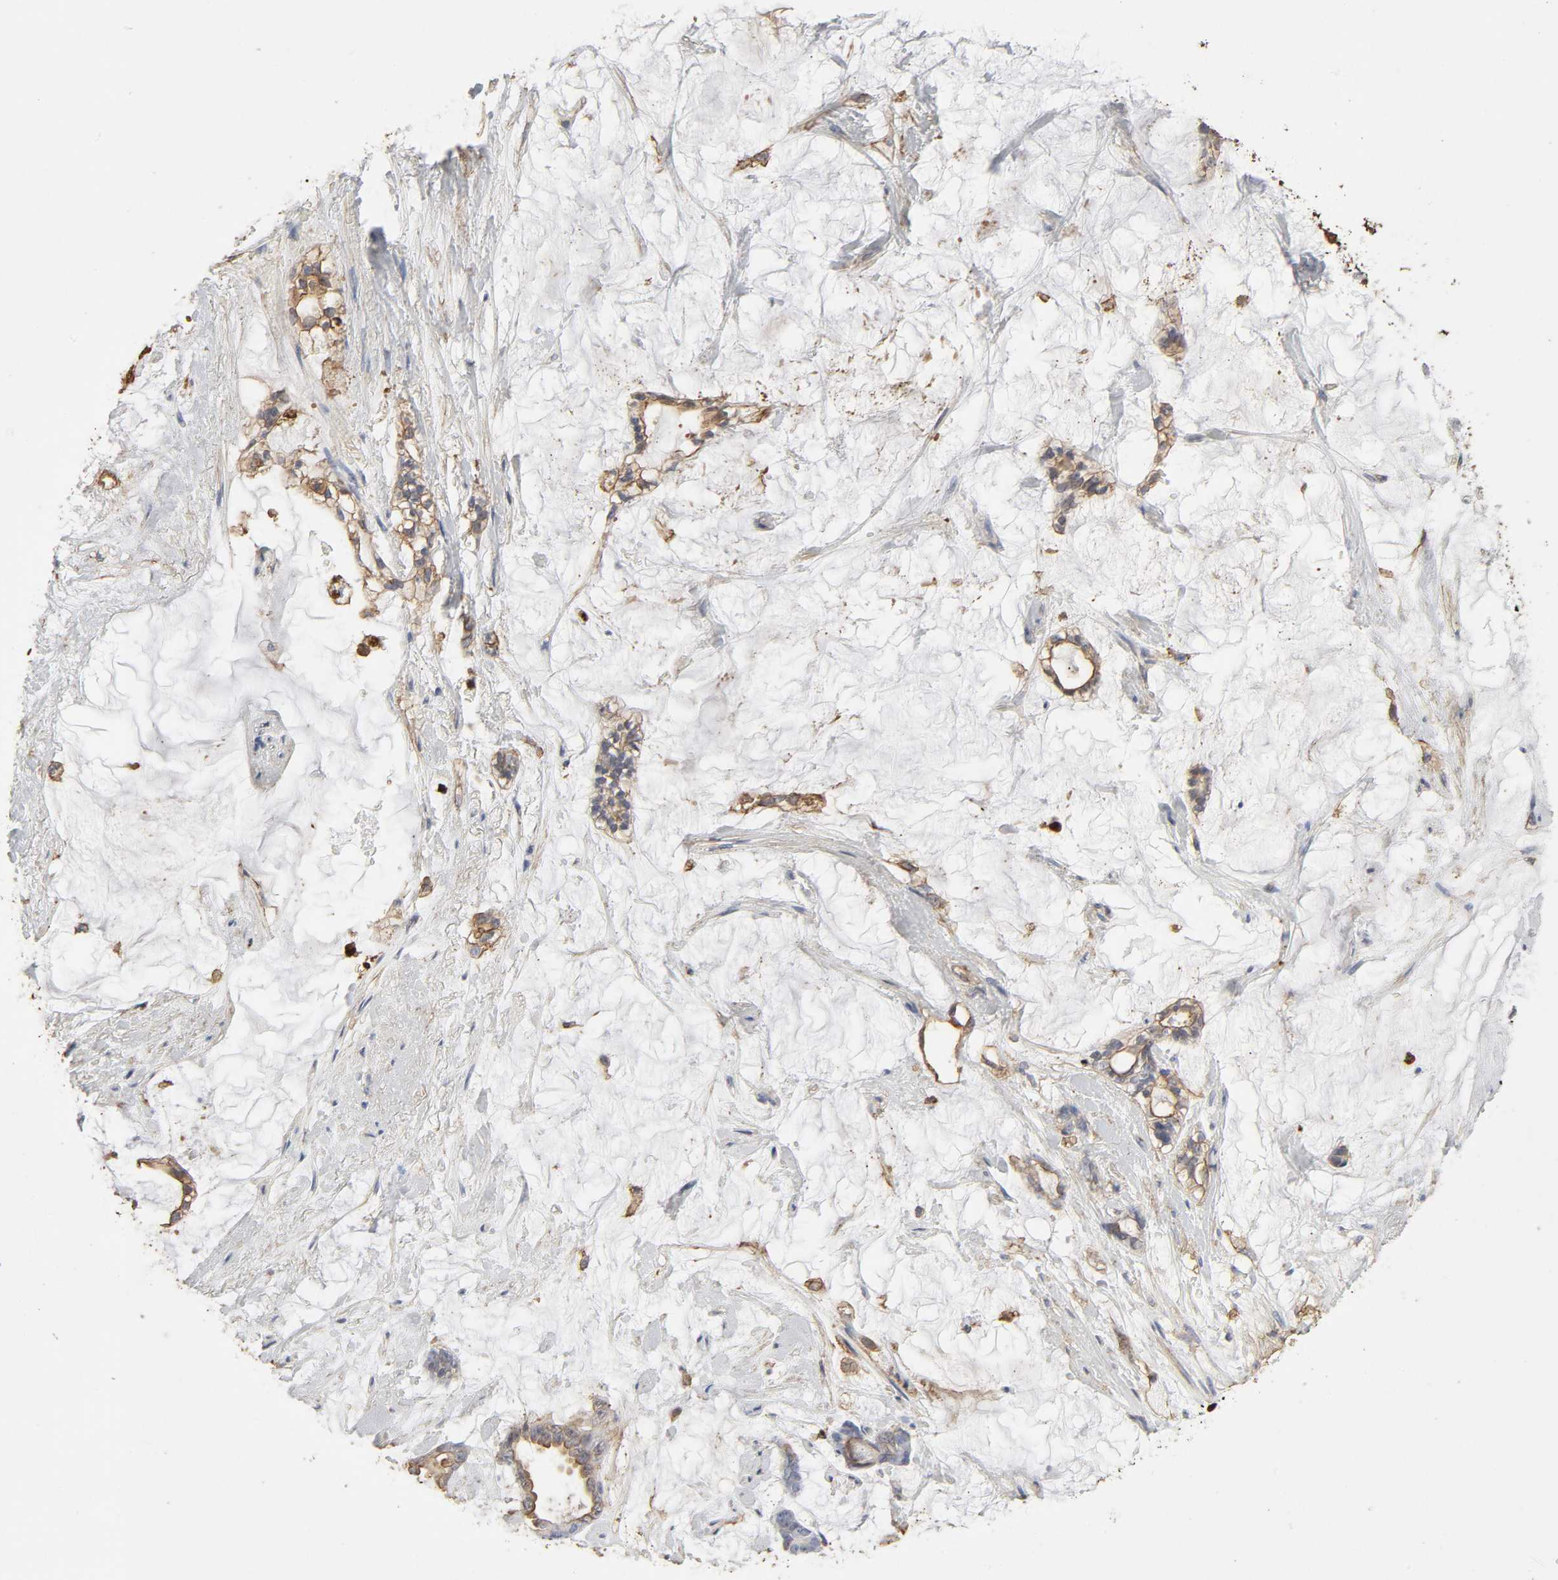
{"staining": {"intensity": "moderate", "quantity": ">75%", "location": "cytoplasmic/membranous"}, "tissue": "pancreatic cancer", "cell_type": "Tumor cells", "image_type": "cancer", "snomed": [{"axis": "morphology", "description": "Adenocarcinoma, NOS"}, {"axis": "topography", "description": "Pancreas"}], "caption": "Immunohistochemistry (IHC) (DAB) staining of human pancreatic cancer displays moderate cytoplasmic/membranous protein staining in about >75% of tumor cells. (DAB = brown stain, brightfield microscopy at high magnification).", "gene": "ANXA2", "patient": {"sex": "female", "age": 73}}